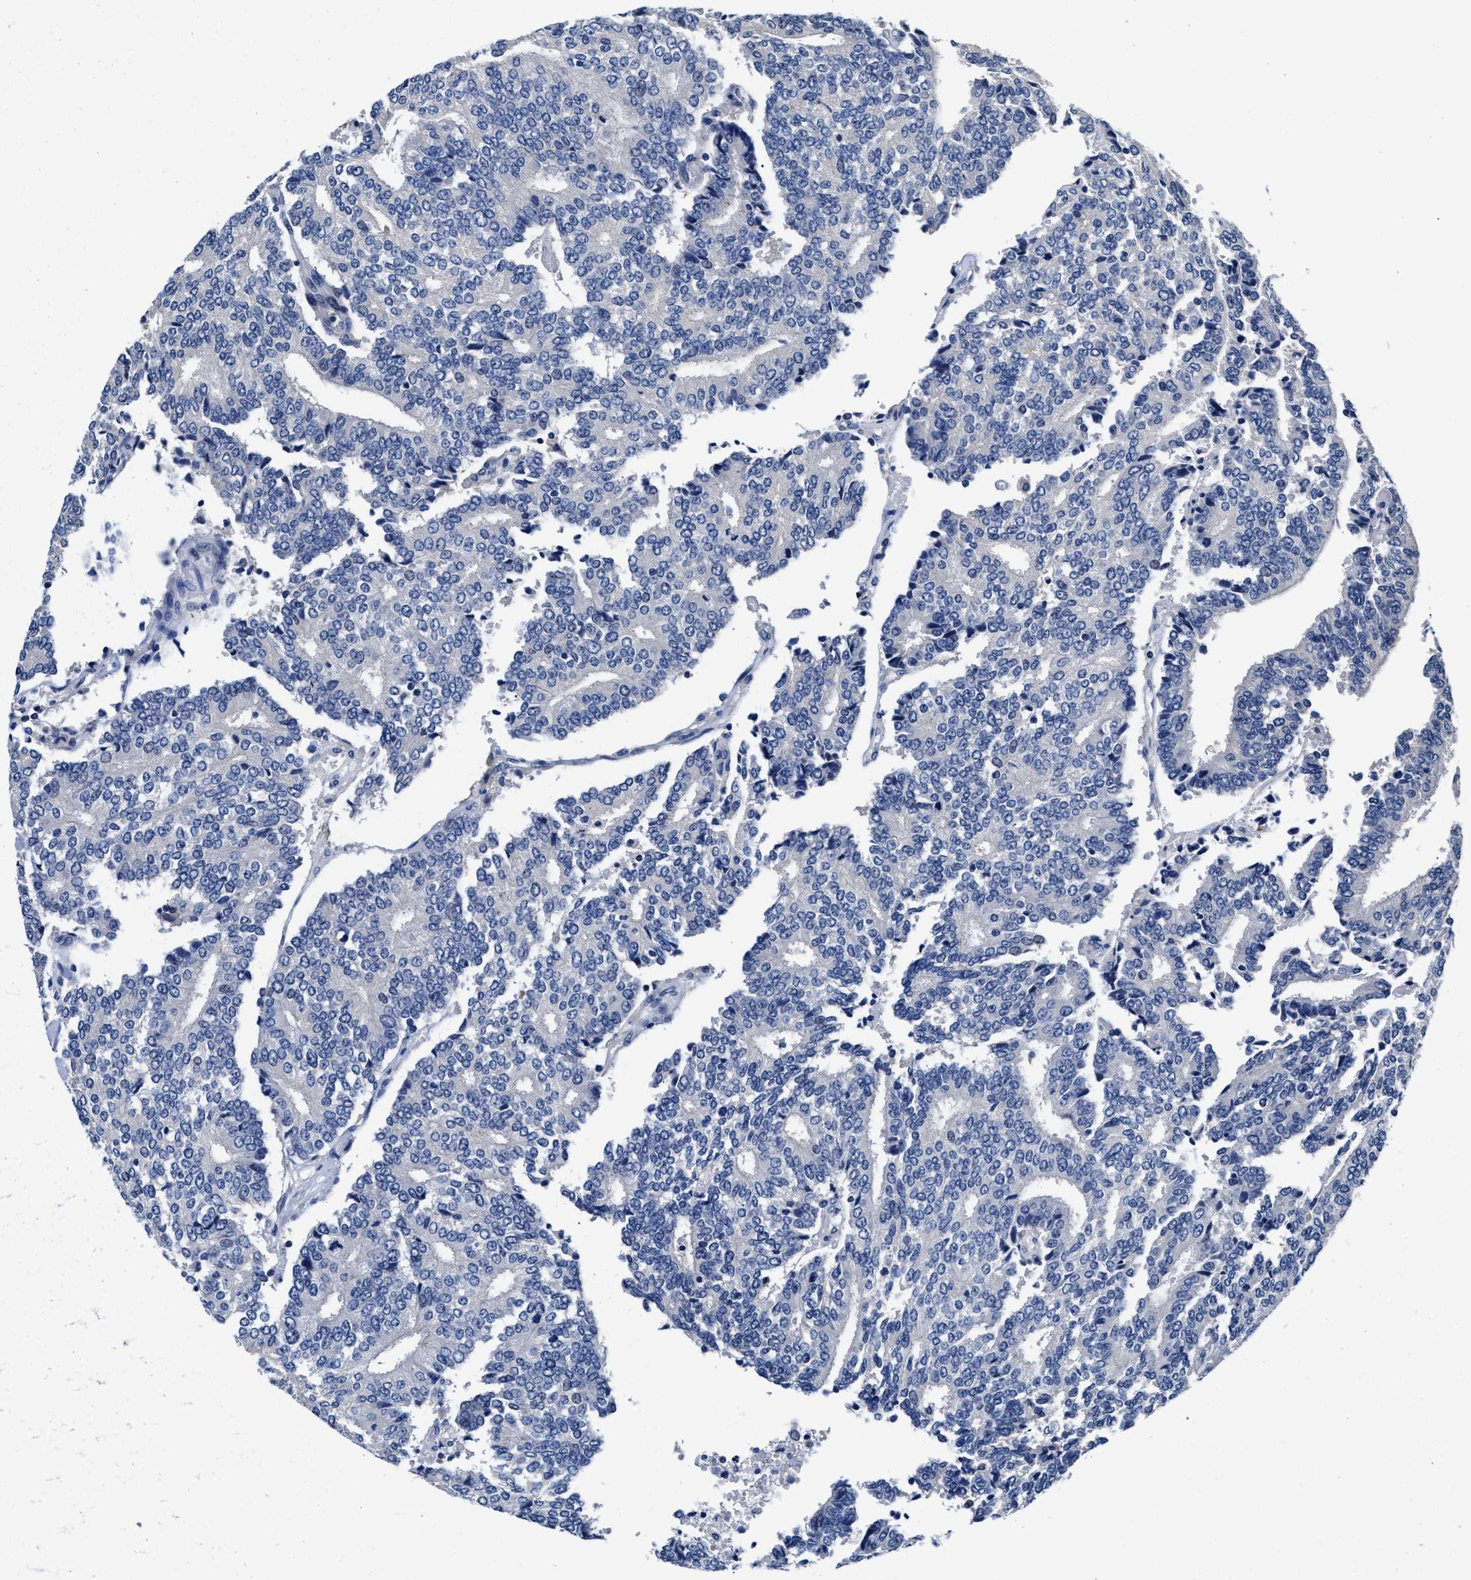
{"staining": {"intensity": "negative", "quantity": "none", "location": "none"}, "tissue": "prostate cancer", "cell_type": "Tumor cells", "image_type": "cancer", "snomed": [{"axis": "morphology", "description": "Adenocarcinoma, High grade"}, {"axis": "topography", "description": "Prostate"}], "caption": "High power microscopy histopathology image of an IHC image of prostate cancer, revealing no significant expression in tumor cells.", "gene": "GSTM1", "patient": {"sex": "male", "age": 55}}